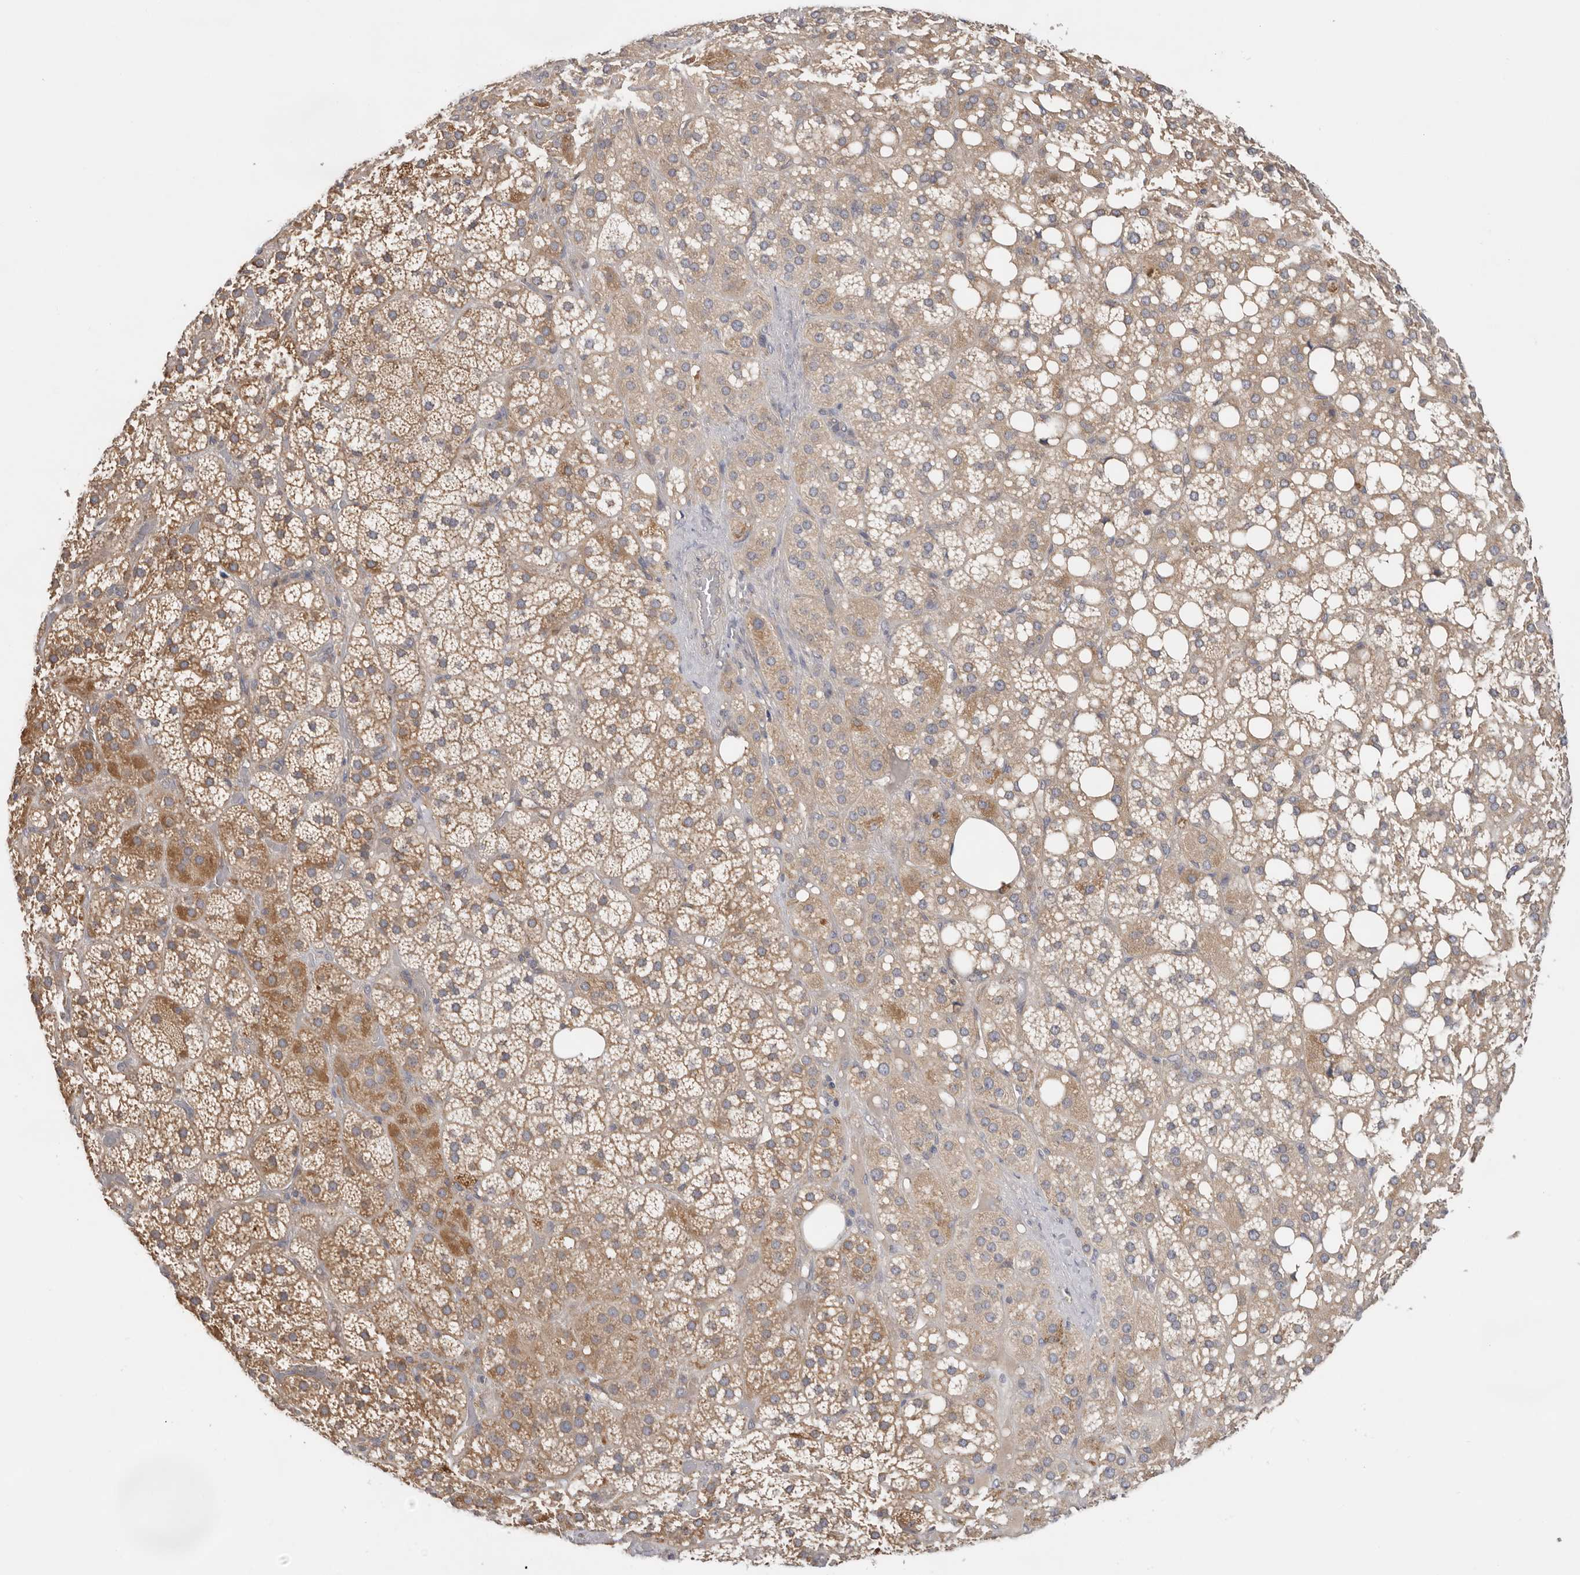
{"staining": {"intensity": "moderate", "quantity": ">75%", "location": "cytoplasmic/membranous"}, "tissue": "adrenal gland", "cell_type": "Glandular cells", "image_type": "normal", "snomed": [{"axis": "morphology", "description": "Normal tissue, NOS"}, {"axis": "topography", "description": "Adrenal gland"}], "caption": "Glandular cells reveal medium levels of moderate cytoplasmic/membranous positivity in about >75% of cells in normal adrenal gland.", "gene": "PPP1R42", "patient": {"sex": "female", "age": 59}}